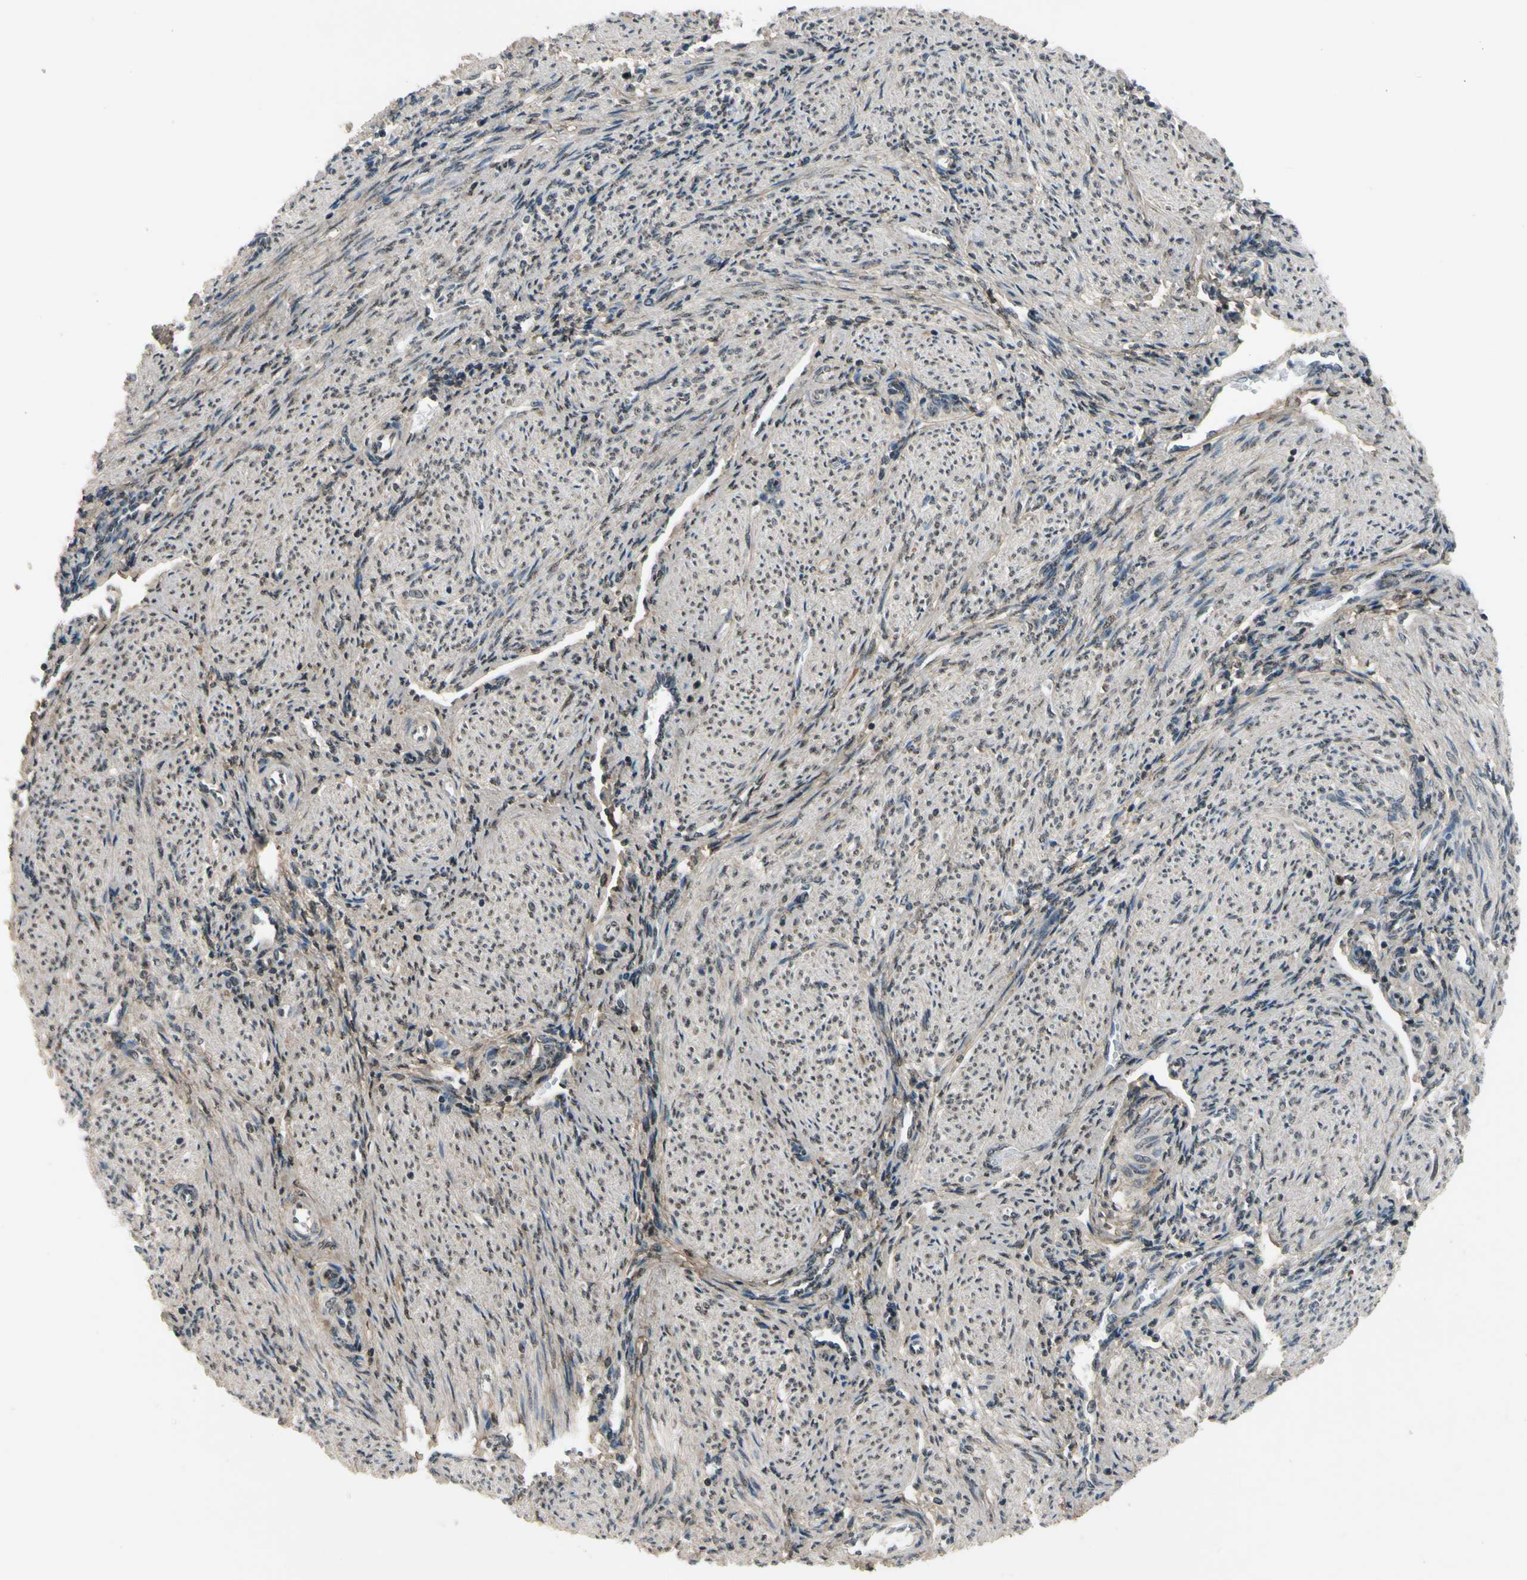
{"staining": {"intensity": "moderate", "quantity": ">75%", "location": "cytoplasmic/membranous"}, "tissue": "endometrium", "cell_type": "Cells in endometrial stroma", "image_type": "normal", "snomed": [{"axis": "morphology", "description": "Normal tissue, NOS"}, {"axis": "topography", "description": "Endometrium"}], "caption": "Immunohistochemistry micrograph of unremarkable endometrium: endometrium stained using immunohistochemistry demonstrates medium levels of moderate protein expression localized specifically in the cytoplasmic/membranous of cells in endometrial stroma, appearing as a cytoplasmic/membranous brown color.", "gene": "MST1R", "patient": {"sex": "female", "age": 36}}